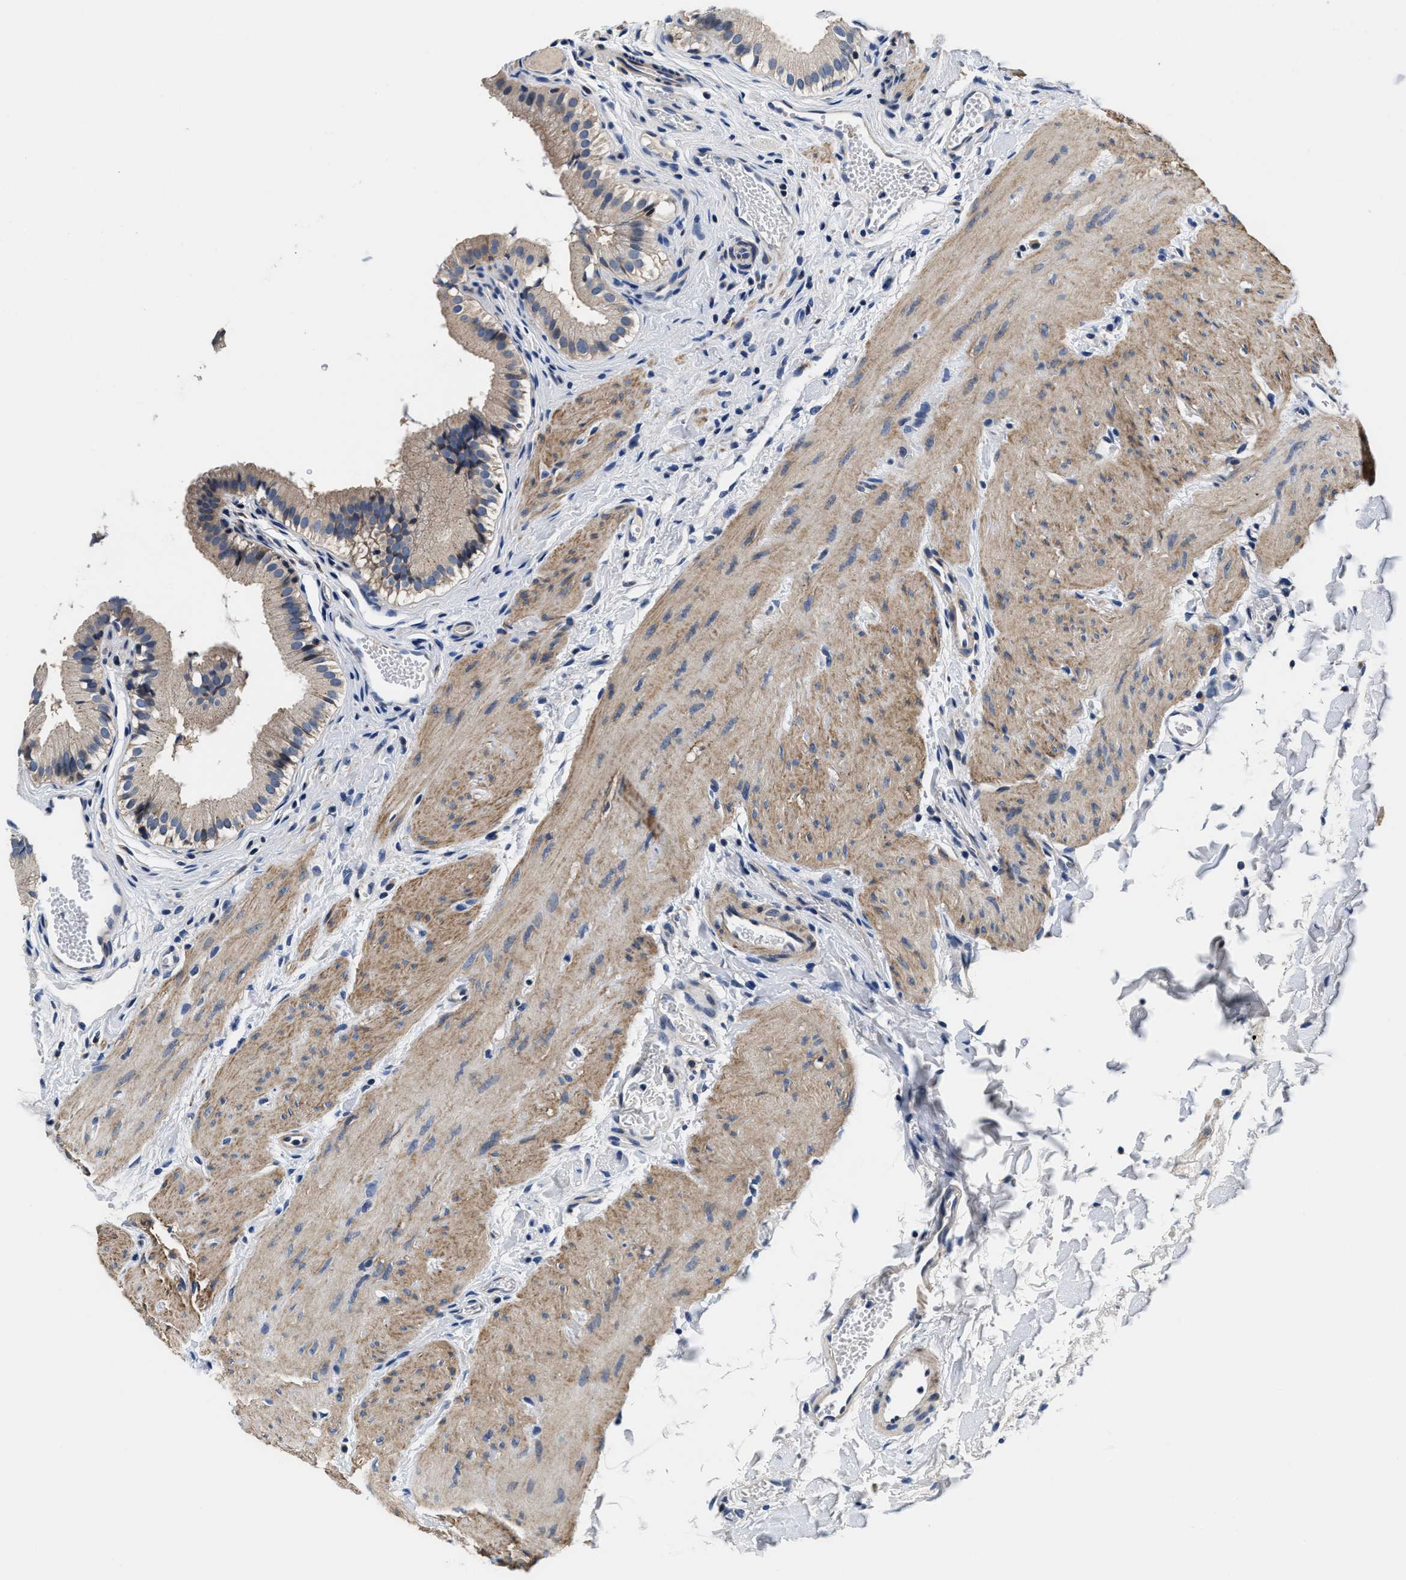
{"staining": {"intensity": "moderate", "quantity": "25%-75%", "location": "cytoplasmic/membranous"}, "tissue": "gallbladder", "cell_type": "Glandular cells", "image_type": "normal", "snomed": [{"axis": "morphology", "description": "Normal tissue, NOS"}, {"axis": "topography", "description": "Gallbladder"}], "caption": "Gallbladder stained for a protein (brown) displays moderate cytoplasmic/membranous positive positivity in approximately 25%-75% of glandular cells.", "gene": "ANKIB1", "patient": {"sex": "female", "age": 26}}